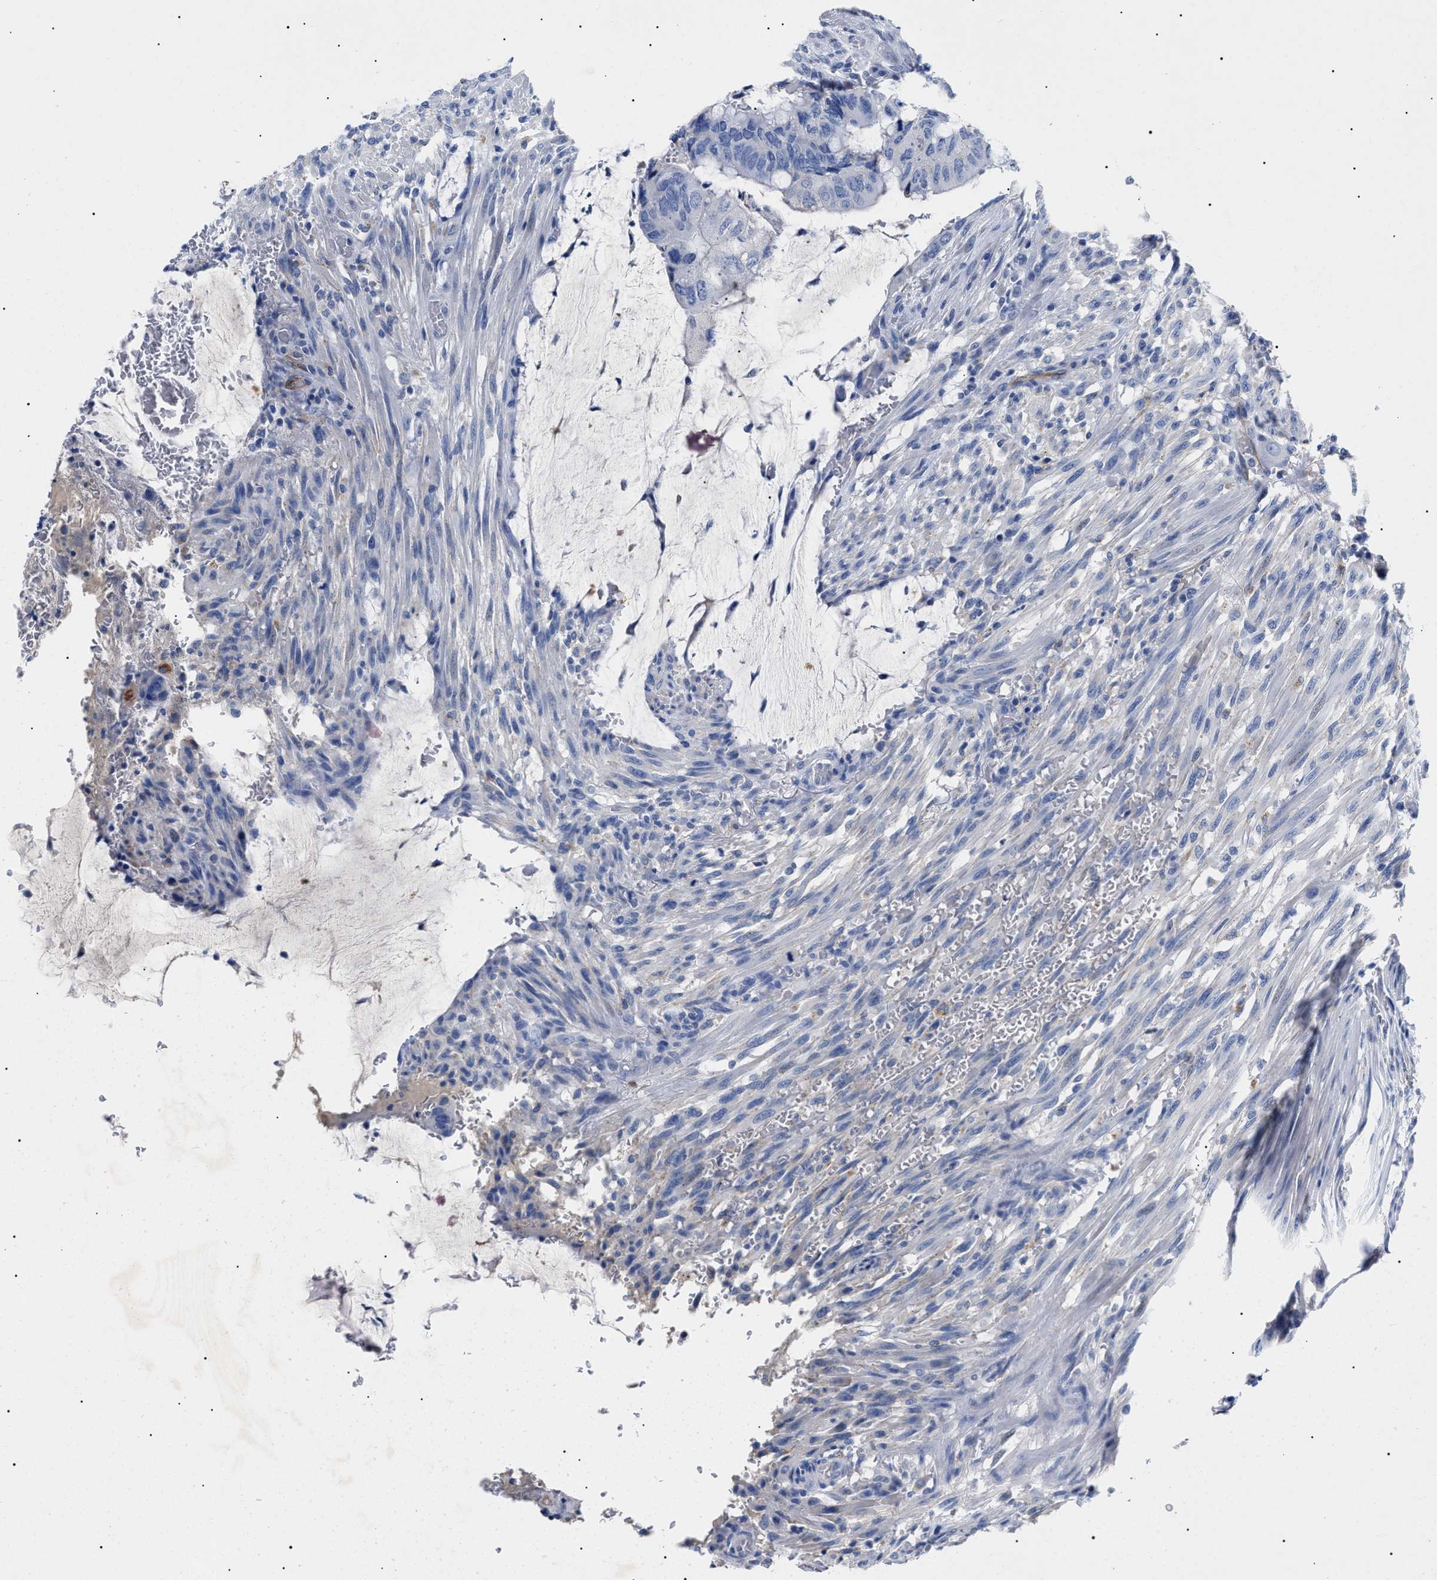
{"staining": {"intensity": "negative", "quantity": "none", "location": "none"}, "tissue": "colorectal cancer", "cell_type": "Tumor cells", "image_type": "cancer", "snomed": [{"axis": "morphology", "description": "Normal tissue, NOS"}, {"axis": "morphology", "description": "Adenocarcinoma, NOS"}, {"axis": "topography", "description": "Rectum"}], "caption": "An image of colorectal cancer stained for a protein exhibits no brown staining in tumor cells.", "gene": "ACKR1", "patient": {"sex": "male", "age": 92}}